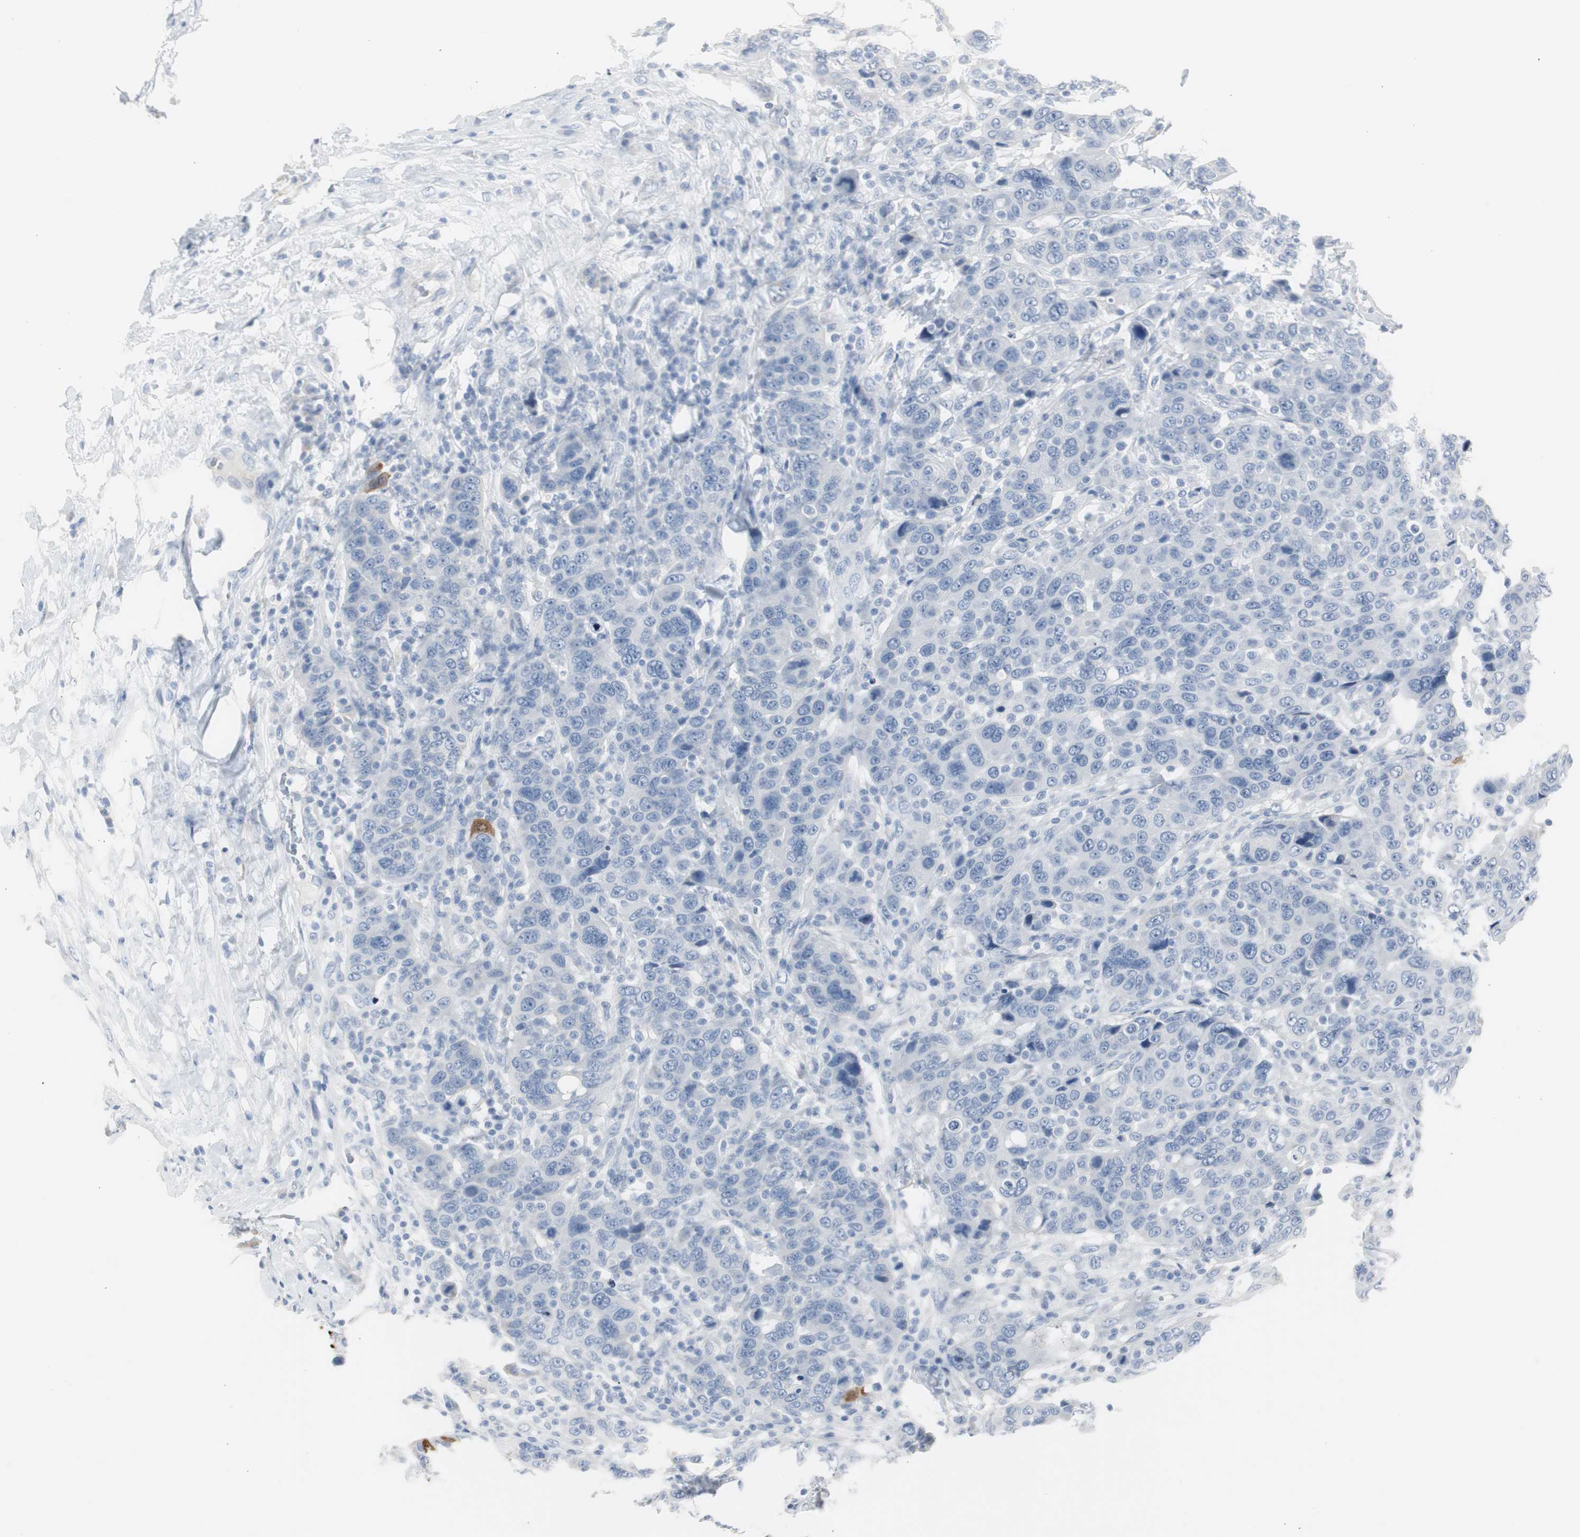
{"staining": {"intensity": "negative", "quantity": "none", "location": "none"}, "tissue": "breast cancer", "cell_type": "Tumor cells", "image_type": "cancer", "snomed": [{"axis": "morphology", "description": "Duct carcinoma"}, {"axis": "topography", "description": "Breast"}], "caption": "IHC of breast cancer (infiltrating ductal carcinoma) demonstrates no positivity in tumor cells.", "gene": "S100A7", "patient": {"sex": "female", "age": 37}}